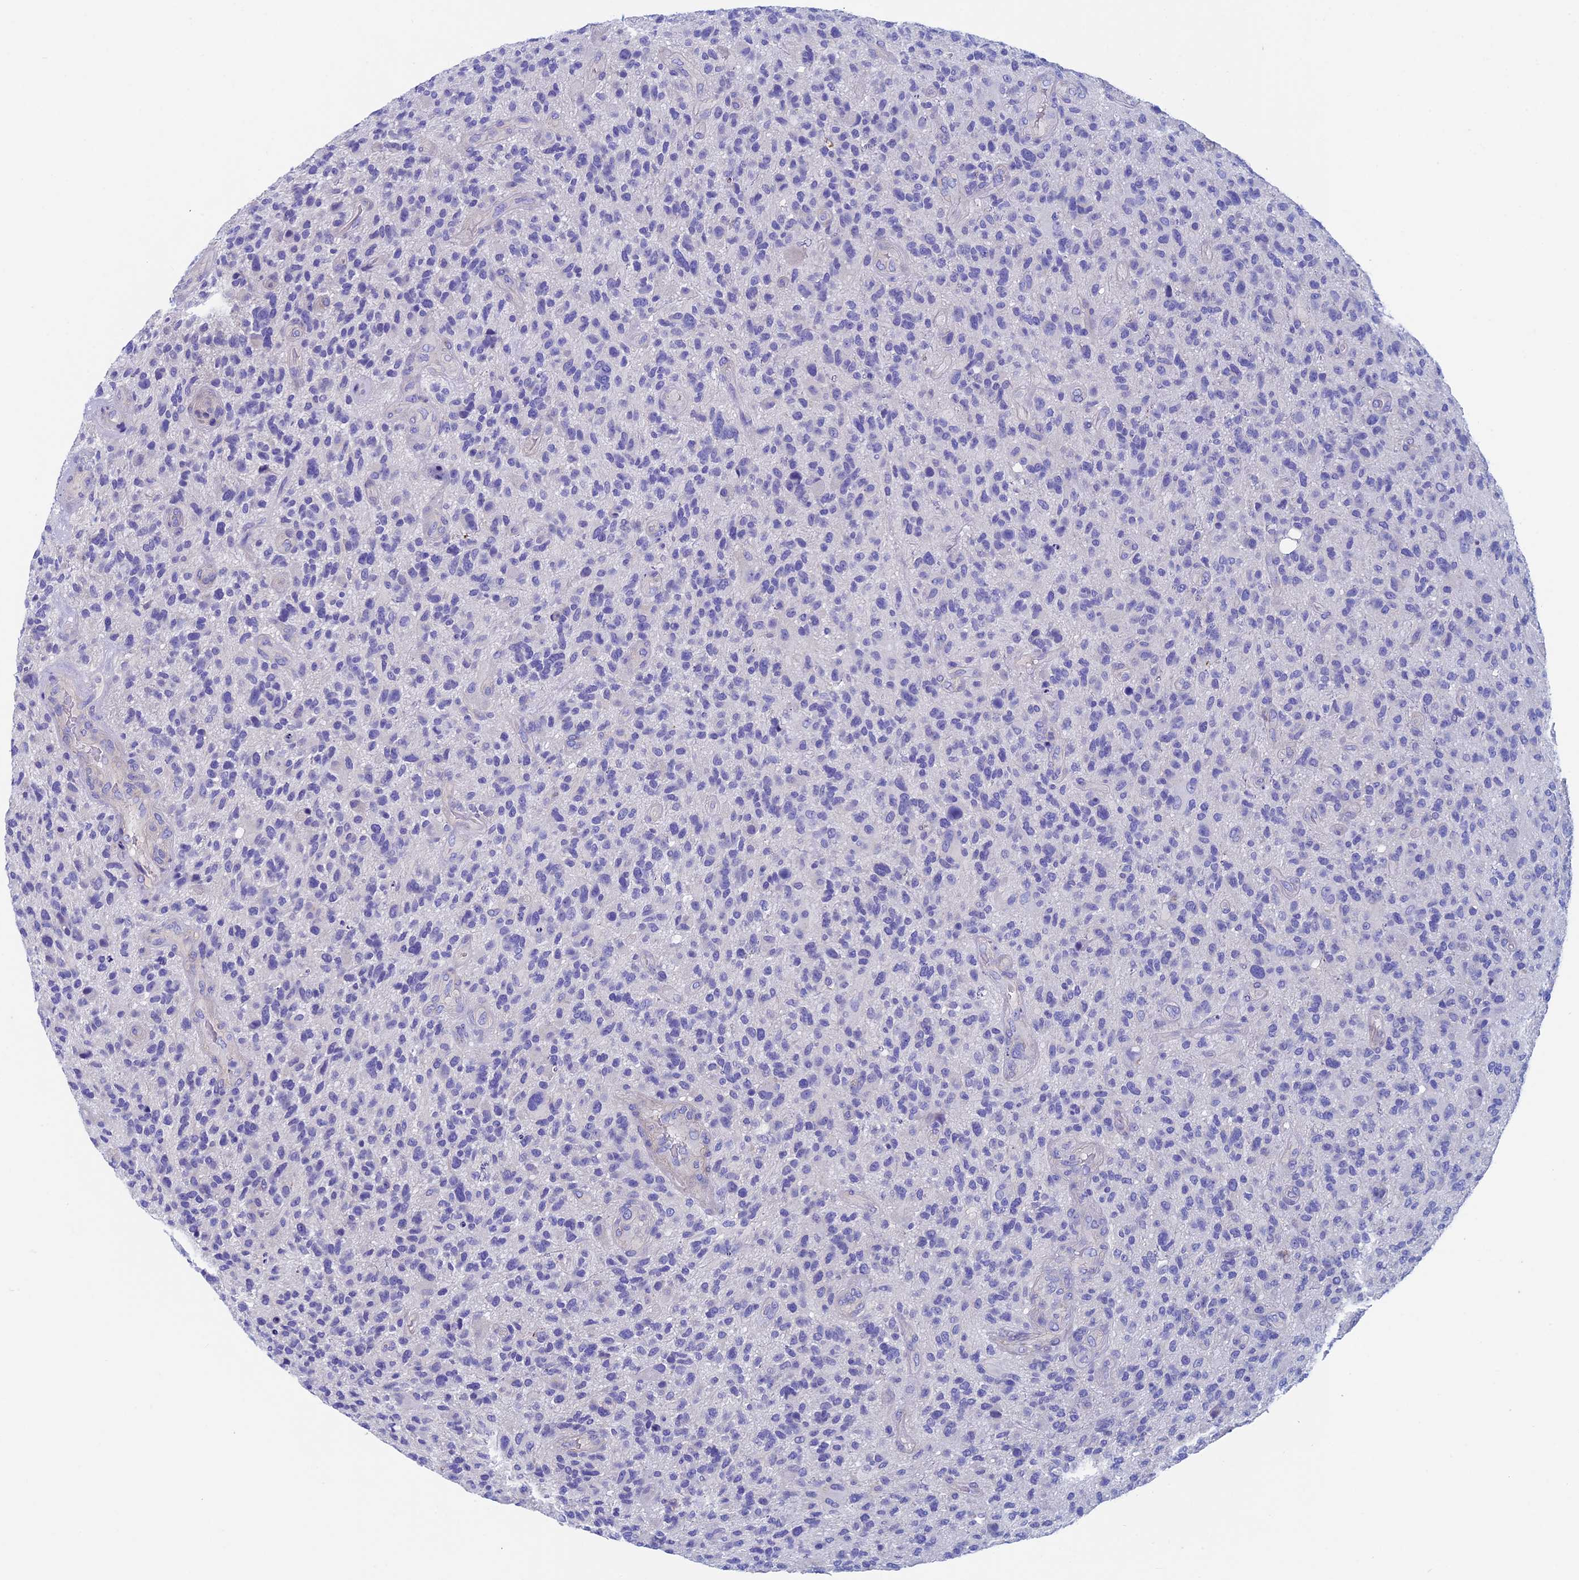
{"staining": {"intensity": "negative", "quantity": "none", "location": "none"}, "tissue": "glioma", "cell_type": "Tumor cells", "image_type": "cancer", "snomed": [{"axis": "morphology", "description": "Glioma, malignant, High grade"}, {"axis": "topography", "description": "Brain"}], "caption": "A high-resolution histopathology image shows IHC staining of glioma, which demonstrates no significant positivity in tumor cells.", "gene": "ADH7", "patient": {"sex": "male", "age": 47}}